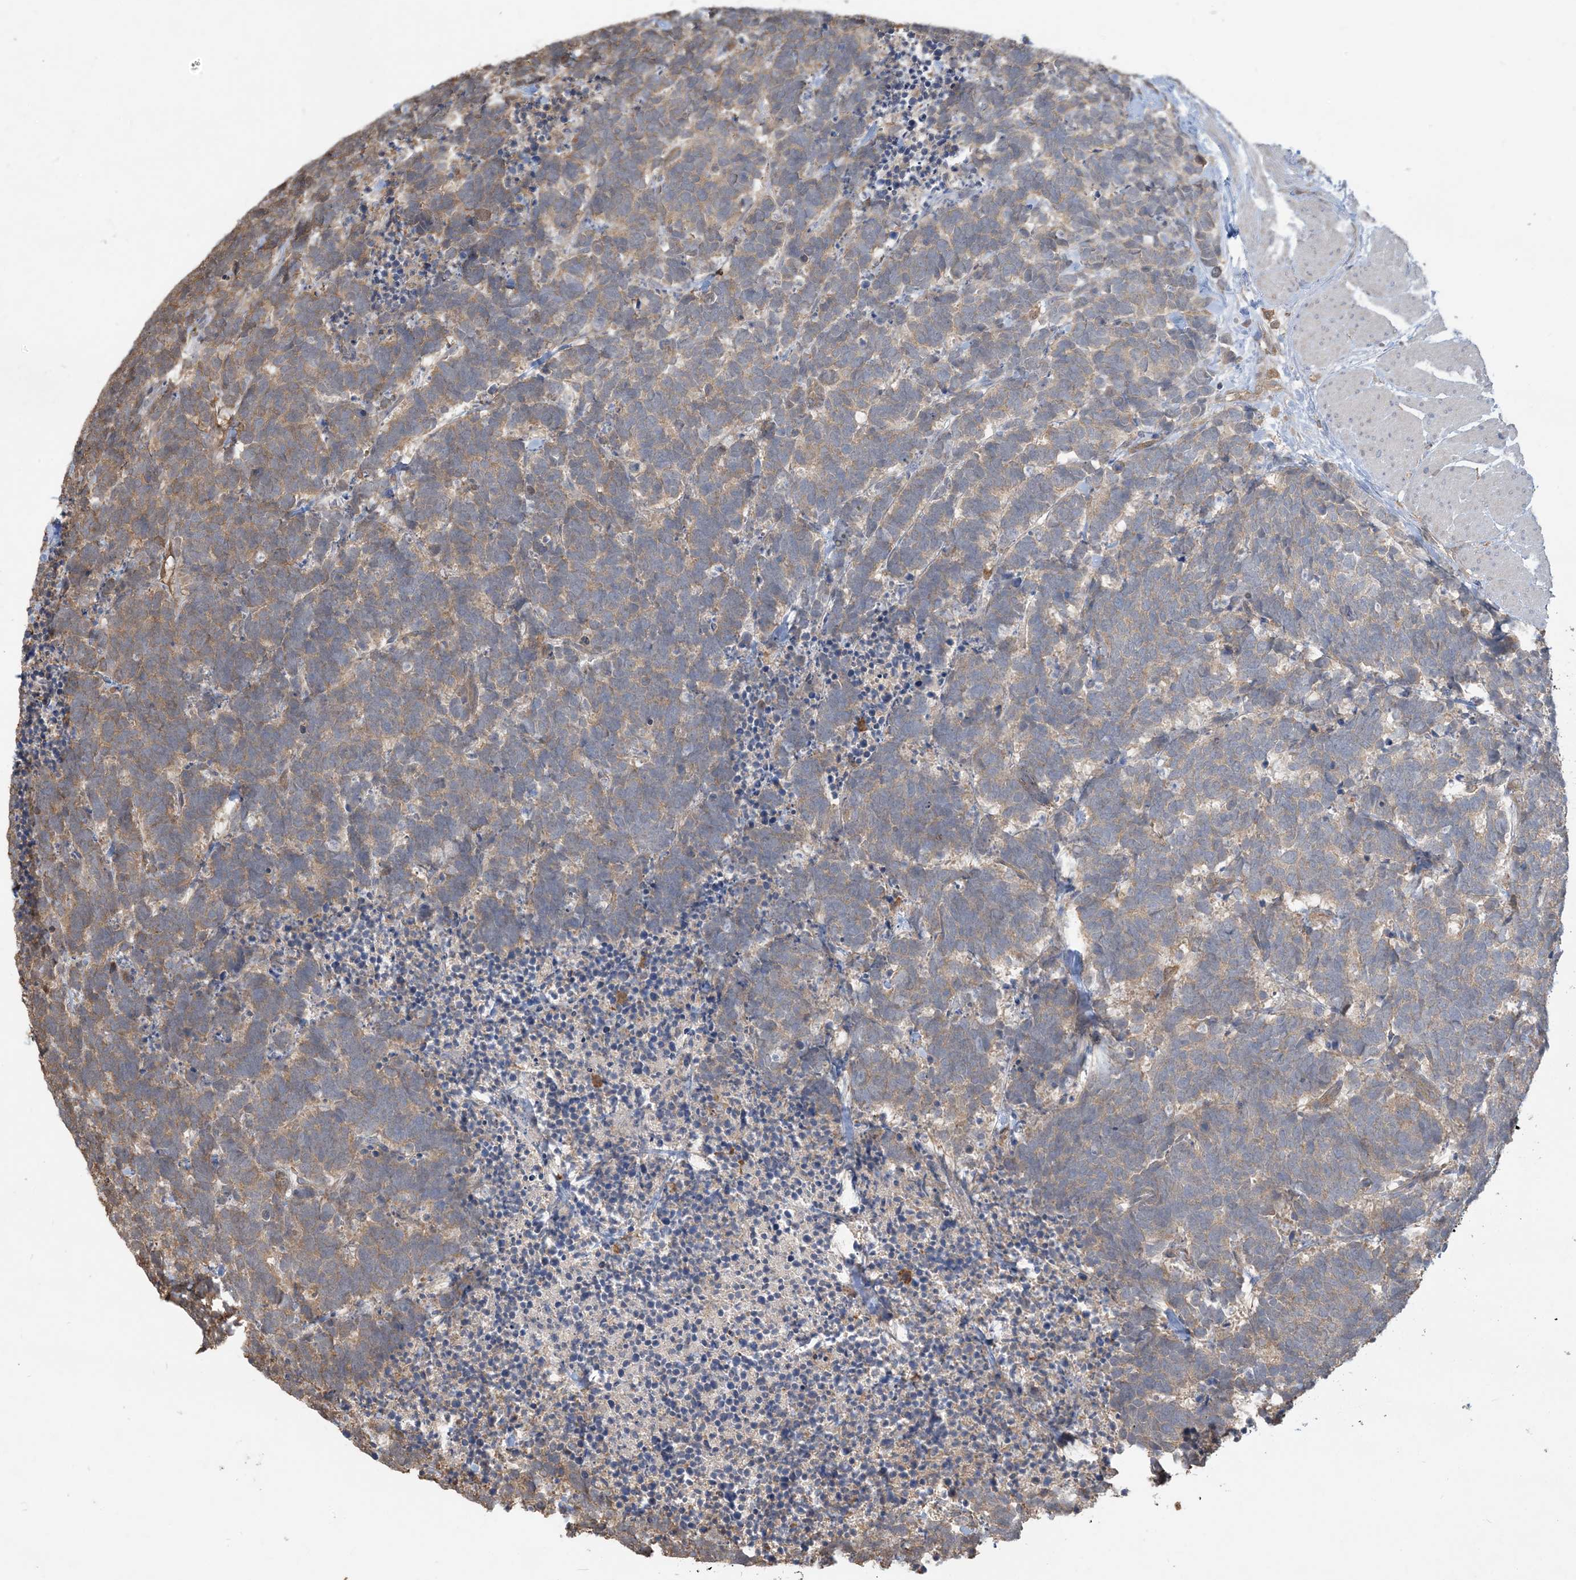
{"staining": {"intensity": "weak", "quantity": ">75%", "location": "cytoplasmic/membranous"}, "tissue": "carcinoid", "cell_type": "Tumor cells", "image_type": "cancer", "snomed": [{"axis": "morphology", "description": "Carcinoma, NOS"}, {"axis": "morphology", "description": "Carcinoid, malignant, NOS"}, {"axis": "topography", "description": "Urinary bladder"}], "caption": "Tumor cells exhibit low levels of weak cytoplasmic/membranous staining in about >75% of cells in human carcinoid.", "gene": "TMSB4X", "patient": {"sex": "male", "age": 57}}